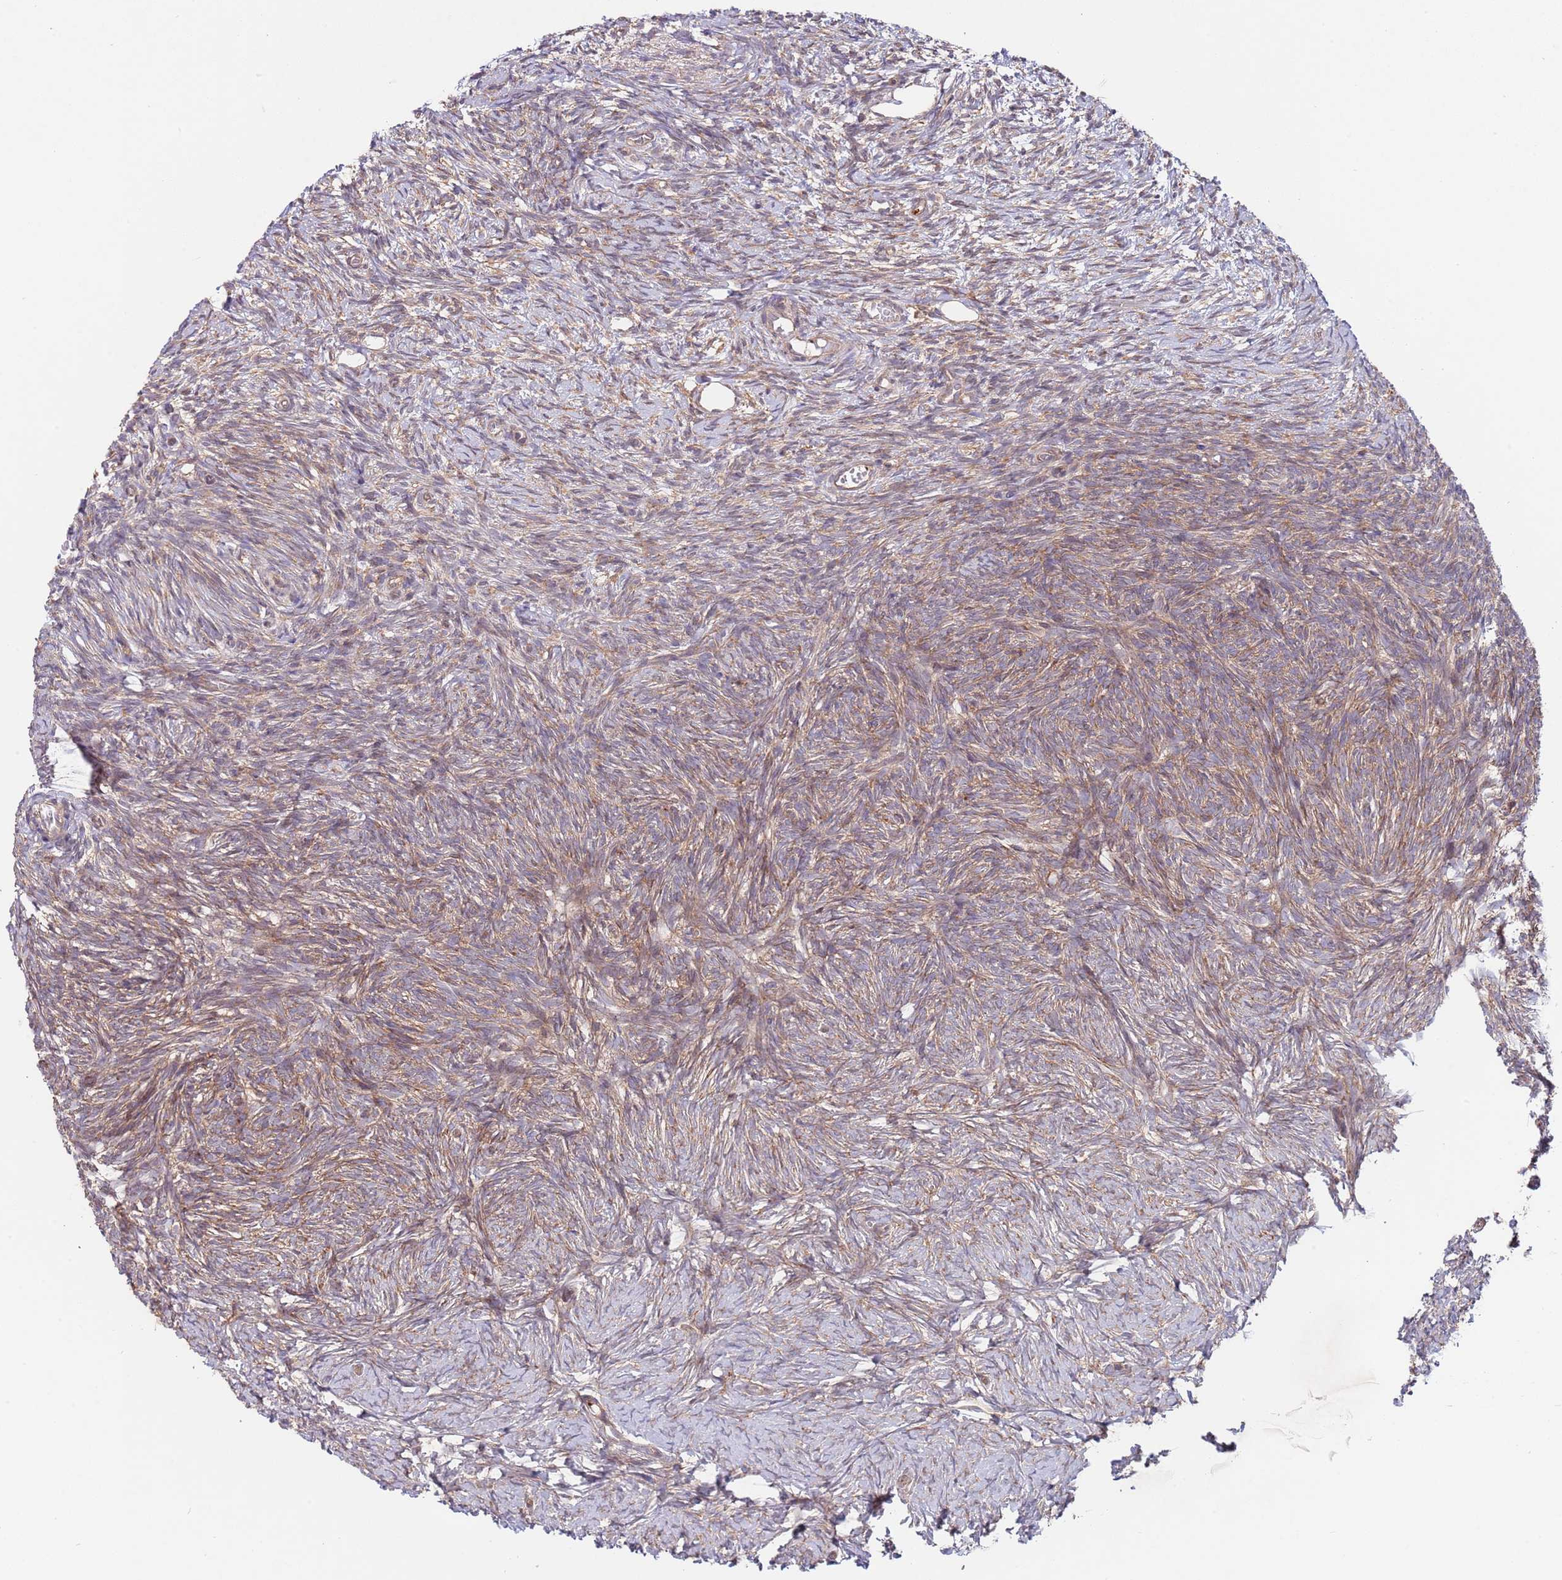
{"staining": {"intensity": "moderate", "quantity": "25%-75%", "location": "cytoplasmic/membranous"}, "tissue": "ovary", "cell_type": "Ovarian stroma cells", "image_type": "normal", "snomed": [{"axis": "morphology", "description": "Normal tissue, NOS"}, {"axis": "topography", "description": "Ovary"}], "caption": "Protein staining exhibits moderate cytoplasmic/membranous staining in approximately 25%-75% of ovarian stroma cells in unremarkable ovary. The protein is shown in brown color, while the nuclei are stained blue.", "gene": "RNF19B", "patient": {"sex": "female", "age": 39}}